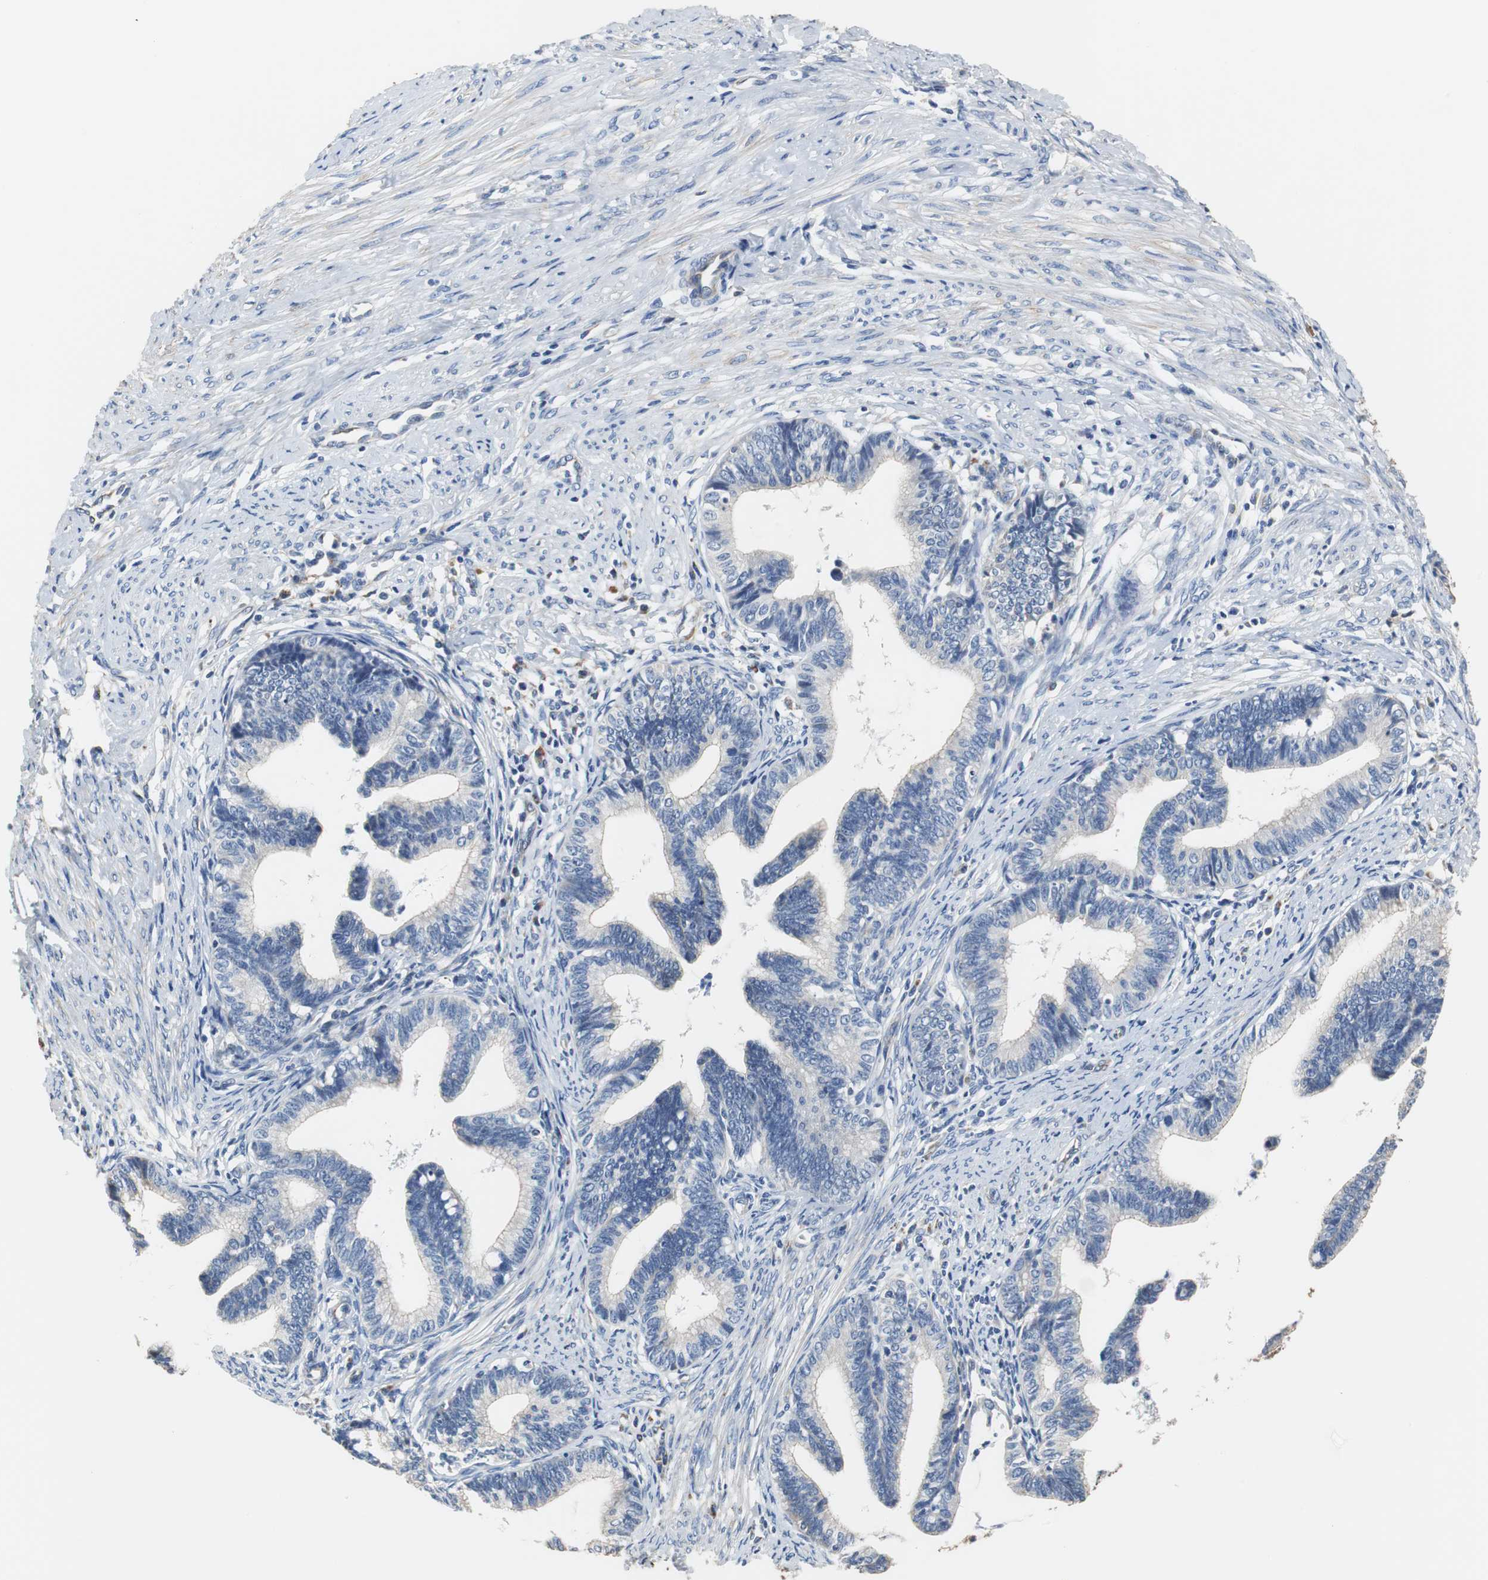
{"staining": {"intensity": "weak", "quantity": ">75%", "location": "cytoplasmic/membranous"}, "tissue": "cervical cancer", "cell_type": "Tumor cells", "image_type": "cancer", "snomed": [{"axis": "morphology", "description": "Adenocarcinoma, NOS"}, {"axis": "topography", "description": "Cervix"}], "caption": "This is a histology image of immunohistochemistry staining of cervical adenocarcinoma, which shows weak staining in the cytoplasmic/membranous of tumor cells.", "gene": "PCK1", "patient": {"sex": "female", "age": 36}}